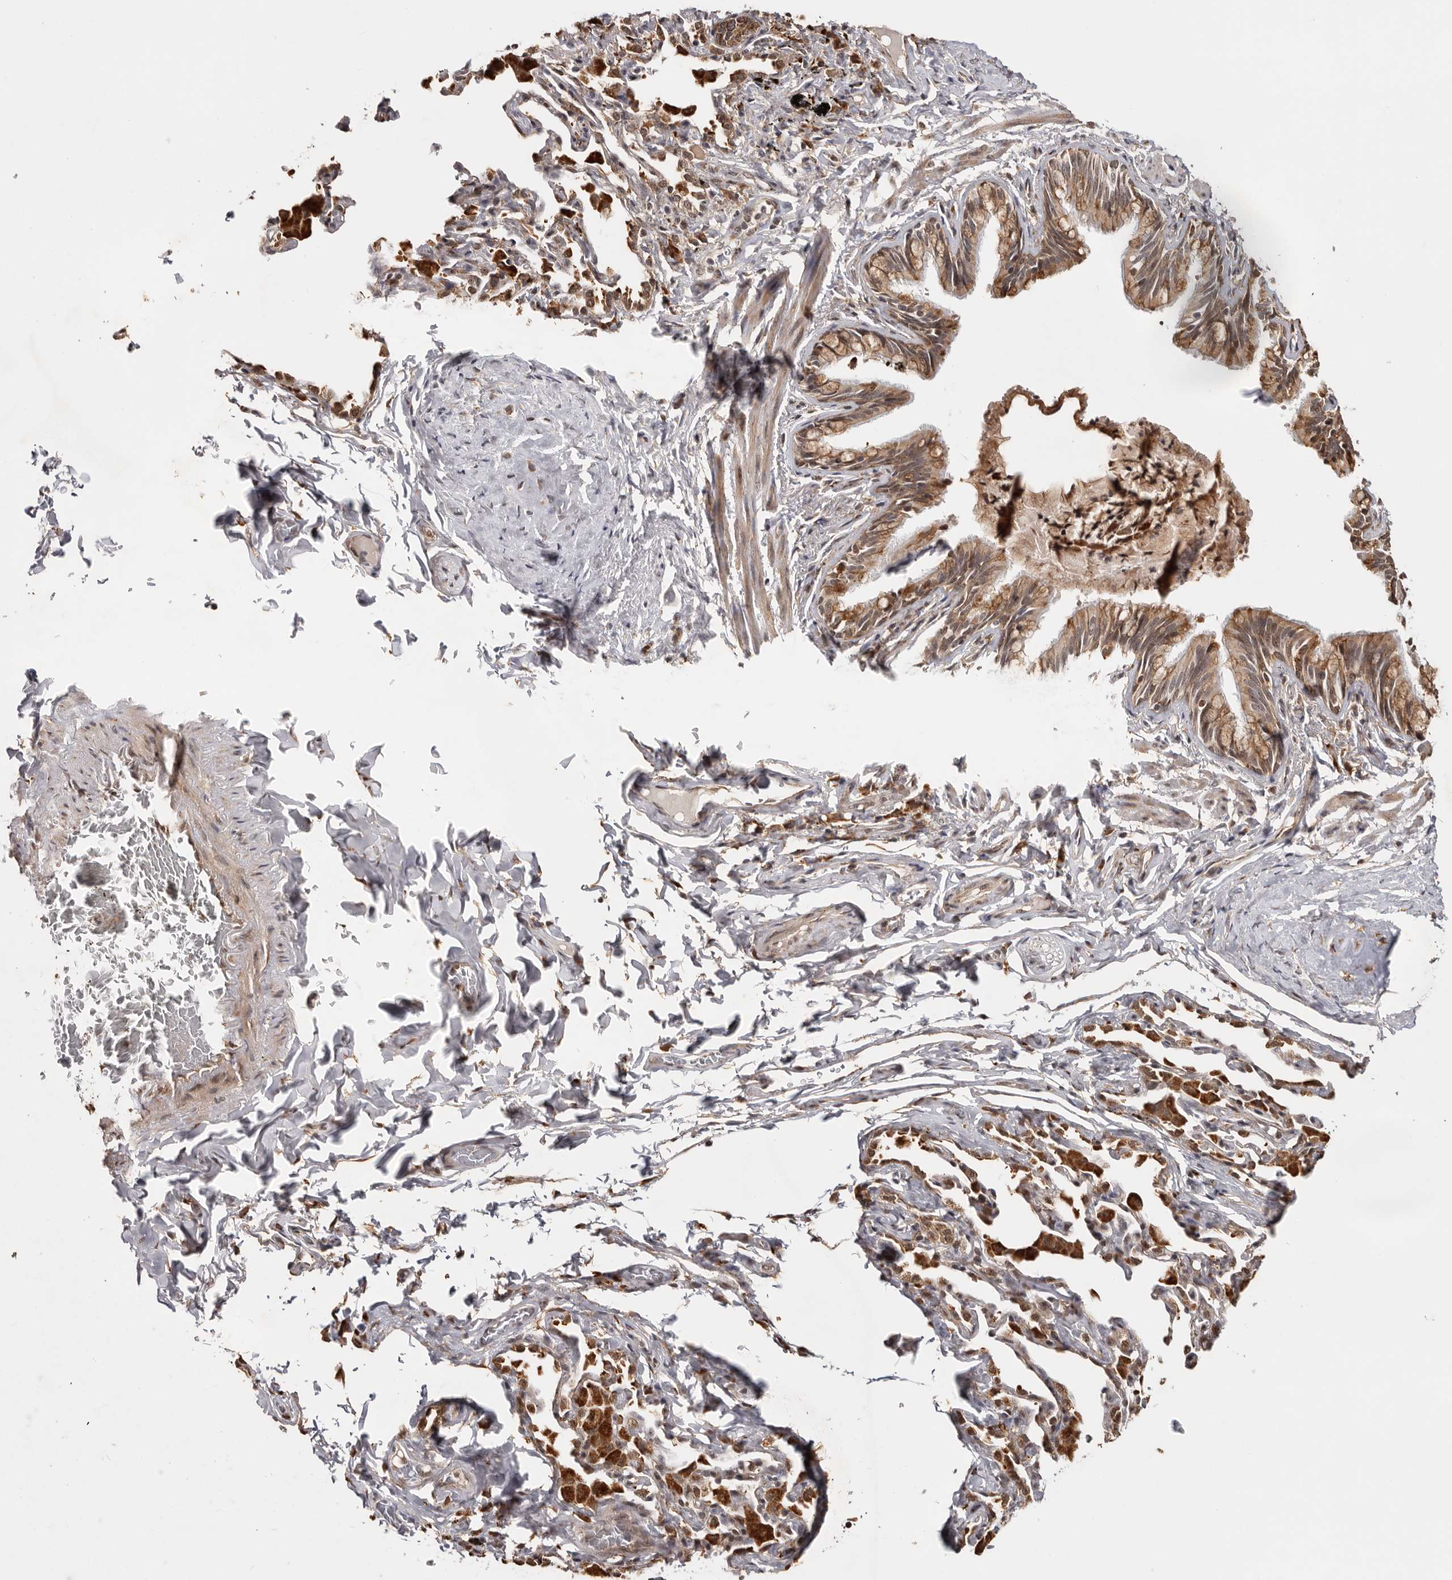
{"staining": {"intensity": "moderate", "quantity": ">75%", "location": "cytoplasmic/membranous,nuclear"}, "tissue": "bronchus", "cell_type": "Respiratory epithelial cells", "image_type": "normal", "snomed": [{"axis": "morphology", "description": "Normal tissue, NOS"}, {"axis": "morphology", "description": "Inflammation, NOS"}, {"axis": "topography", "description": "Bronchus"}, {"axis": "topography", "description": "Lung"}], "caption": "High-magnification brightfield microscopy of unremarkable bronchus stained with DAB (brown) and counterstained with hematoxylin (blue). respiratory epithelial cells exhibit moderate cytoplasmic/membranous,nuclear positivity is seen in approximately>75% of cells. The staining was performed using DAB (3,3'-diaminobenzidine) to visualize the protein expression in brown, while the nuclei were stained in blue with hematoxylin (Magnification: 20x).", "gene": "ZNF83", "patient": {"sex": "female", "age": 46}}